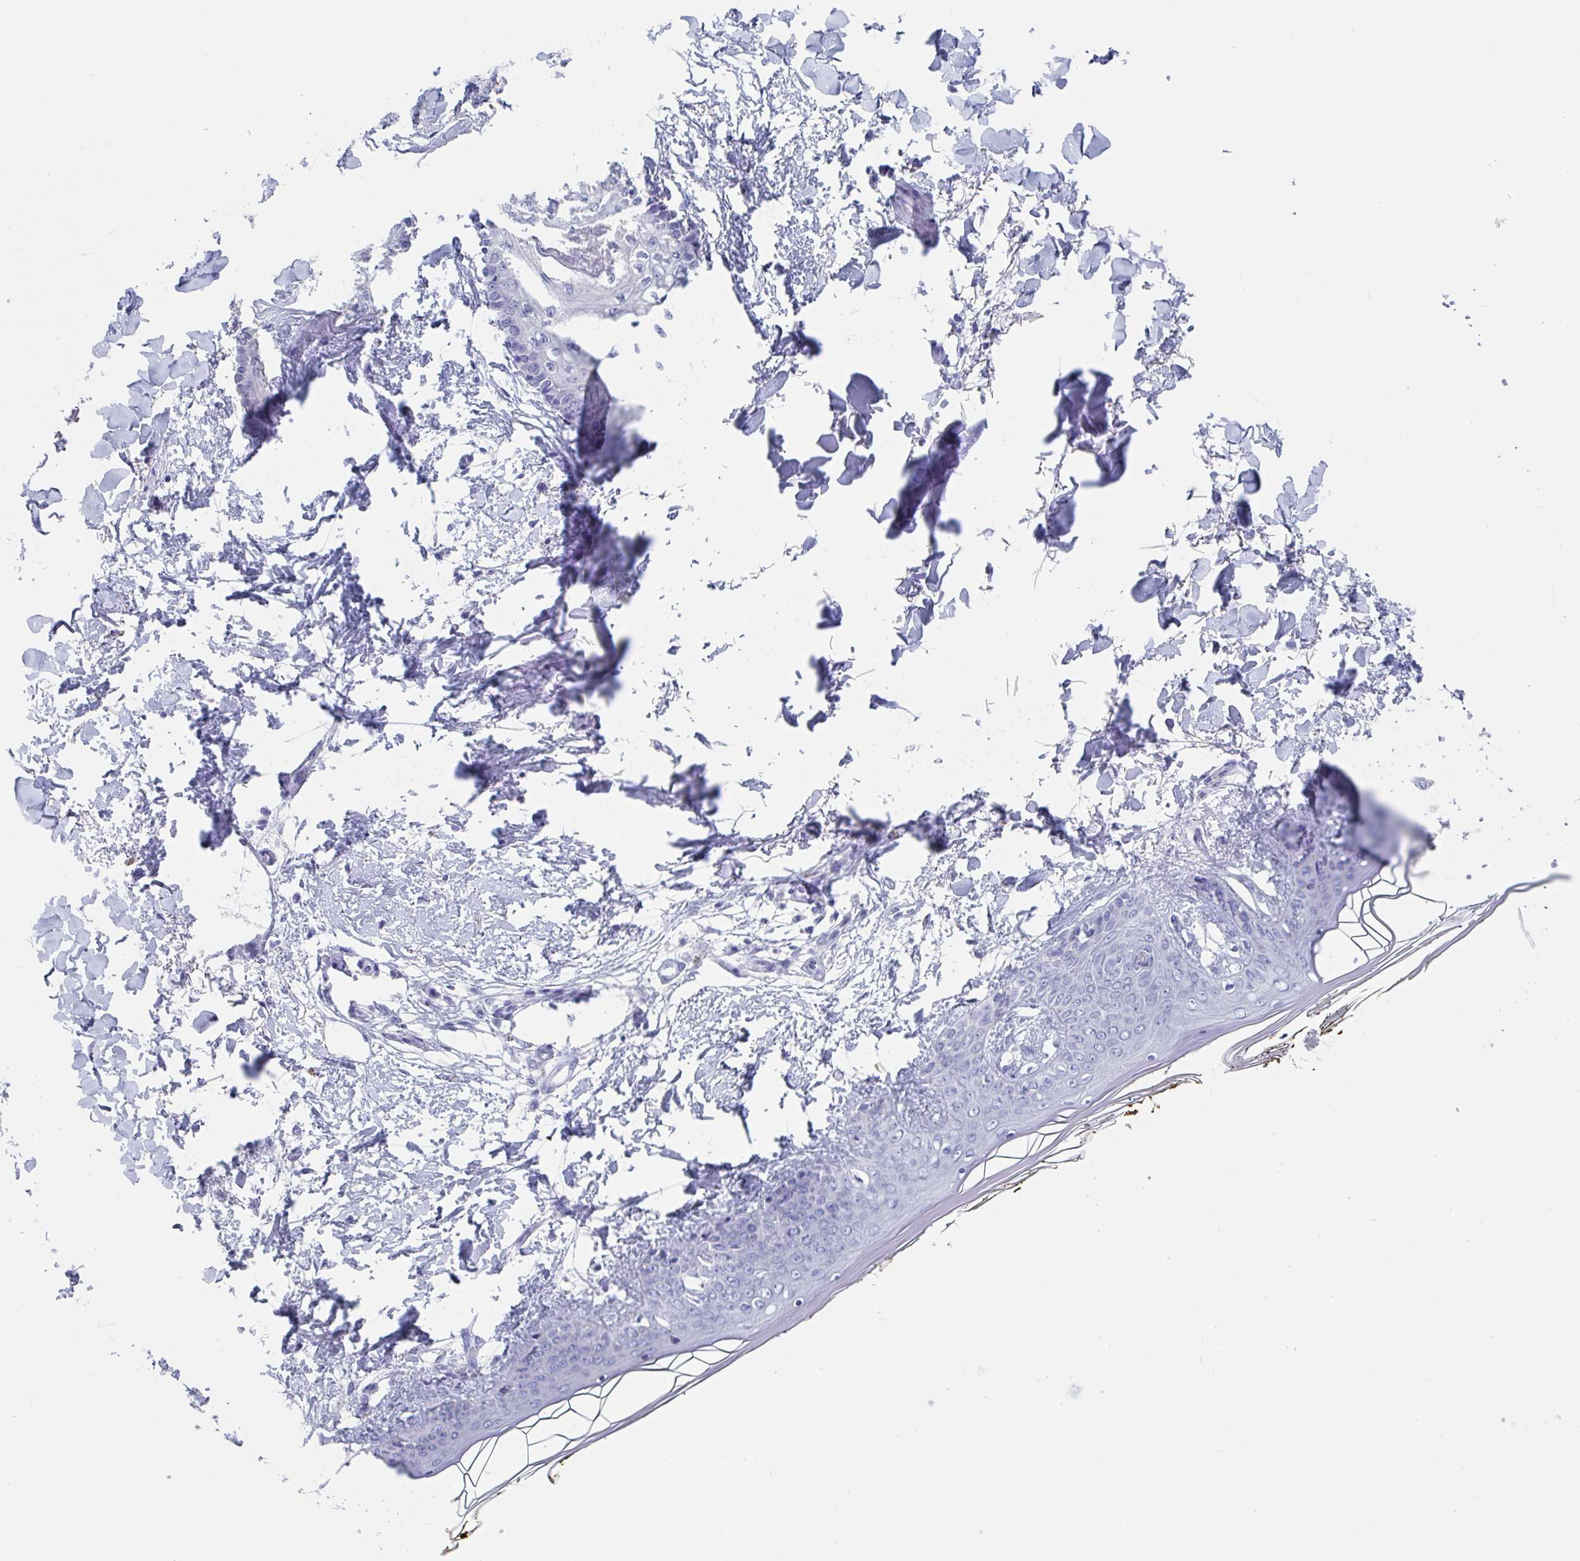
{"staining": {"intensity": "negative", "quantity": "none", "location": "none"}, "tissue": "skin", "cell_type": "Fibroblasts", "image_type": "normal", "snomed": [{"axis": "morphology", "description": "Normal tissue, NOS"}, {"axis": "topography", "description": "Skin"}], "caption": "This image is of unremarkable skin stained with immunohistochemistry (IHC) to label a protein in brown with the nuclei are counter-stained blue. There is no expression in fibroblasts.", "gene": "TNFRSF8", "patient": {"sex": "female", "age": 34}}